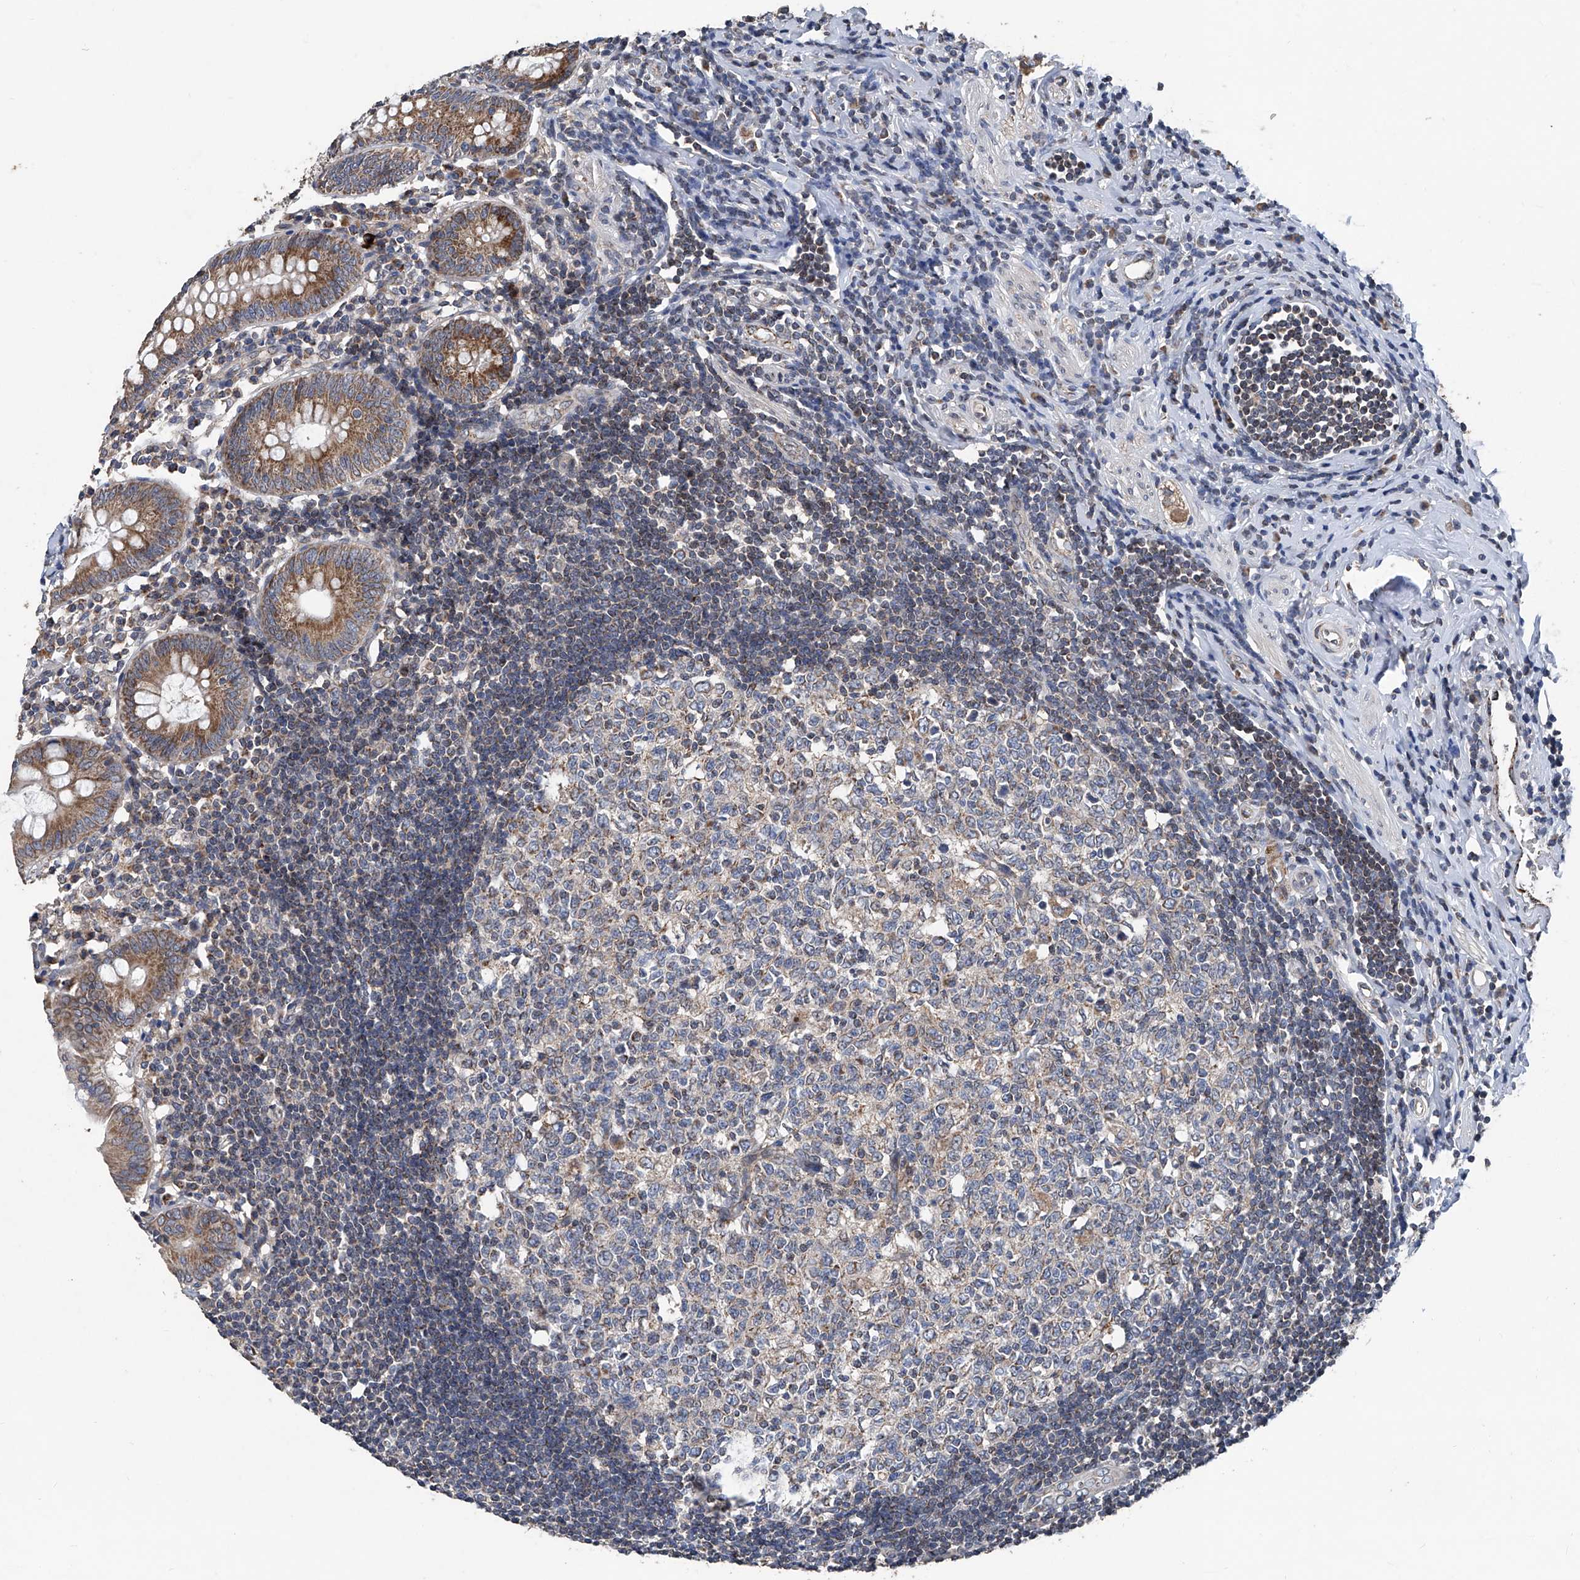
{"staining": {"intensity": "moderate", "quantity": ">75%", "location": "cytoplasmic/membranous"}, "tissue": "appendix", "cell_type": "Glandular cells", "image_type": "normal", "snomed": [{"axis": "morphology", "description": "Normal tissue, NOS"}, {"axis": "topography", "description": "Appendix"}], "caption": "IHC (DAB) staining of unremarkable human appendix demonstrates moderate cytoplasmic/membranous protein positivity in about >75% of glandular cells. (DAB (3,3'-diaminobenzidine) = brown stain, brightfield microscopy at high magnification).", "gene": "BCKDHB", "patient": {"sex": "female", "age": 54}}